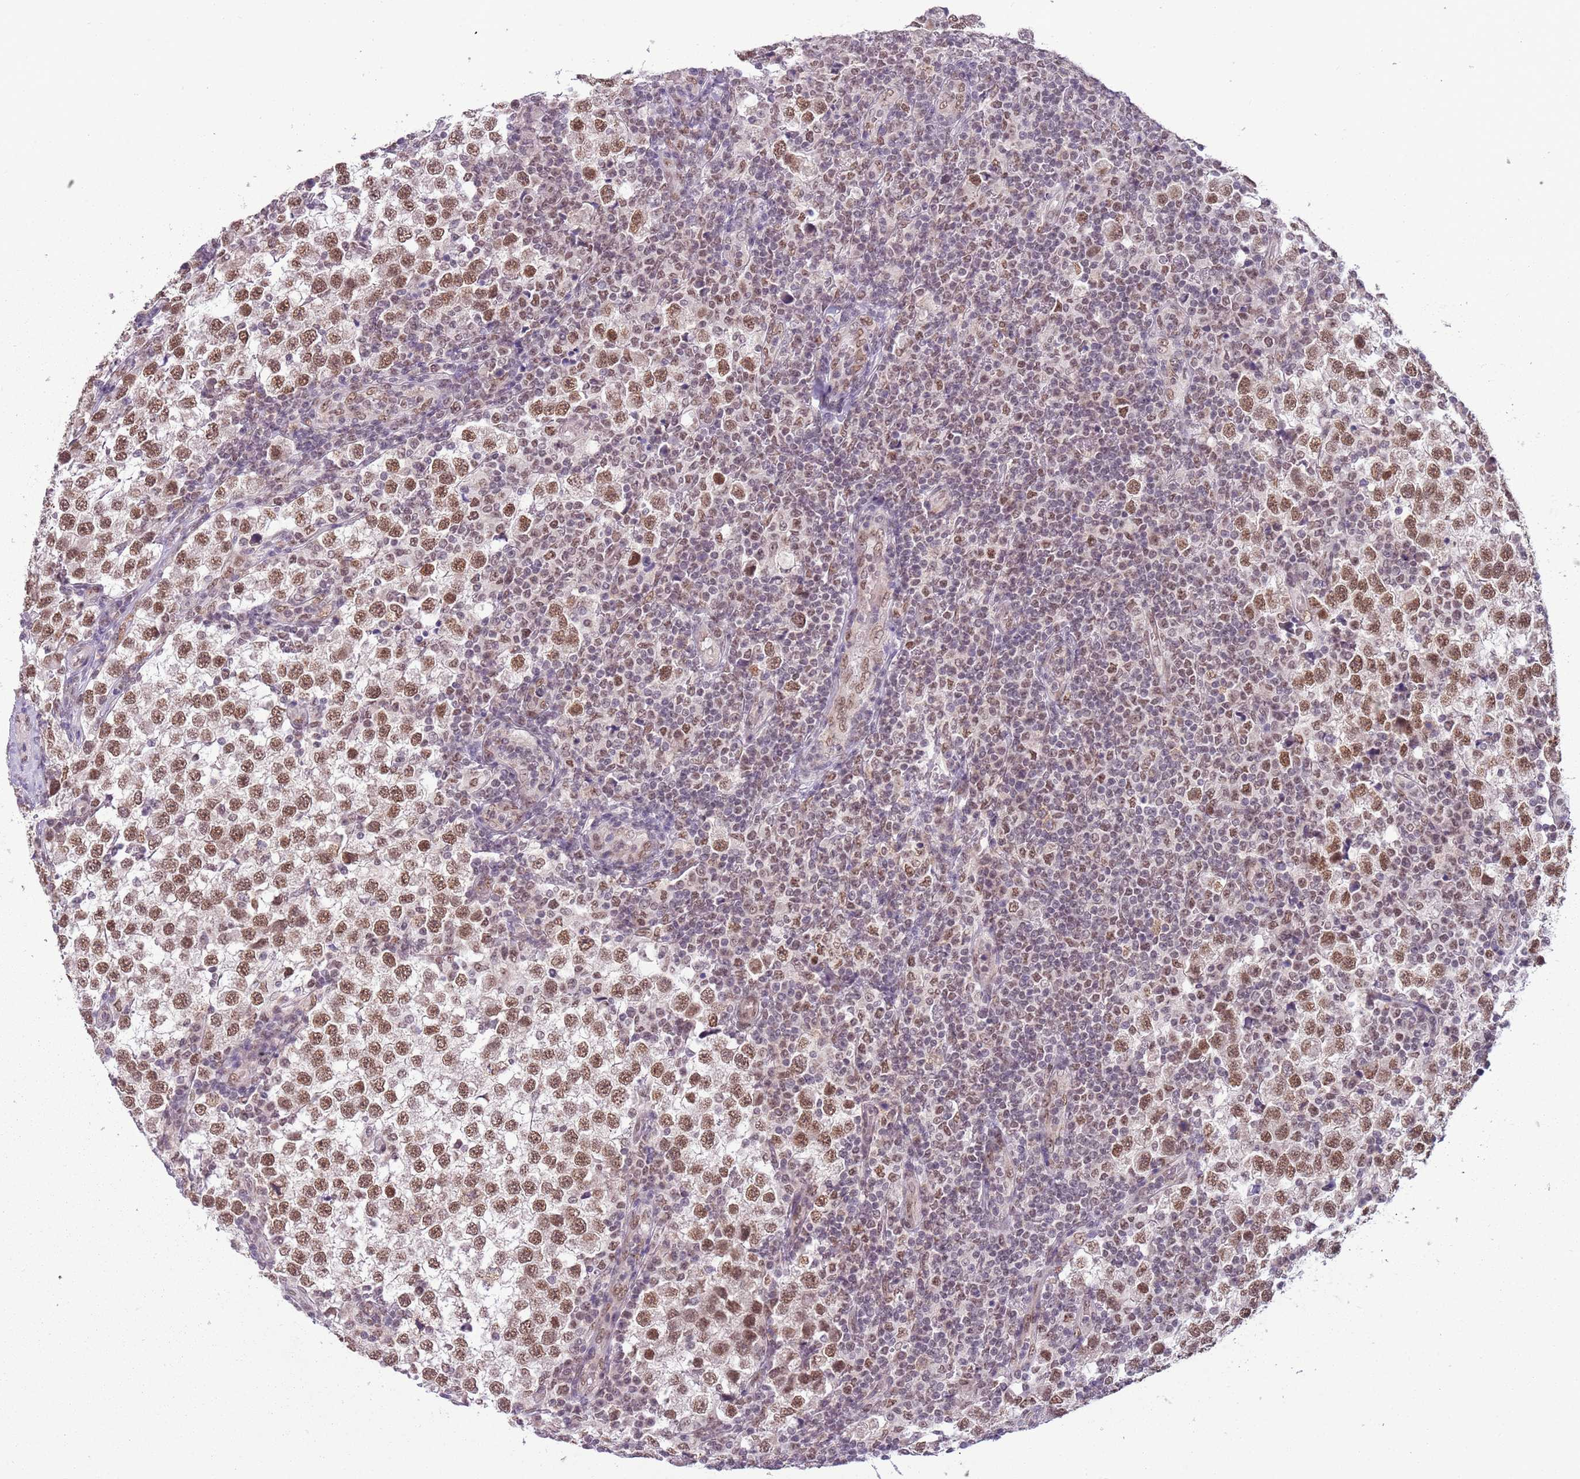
{"staining": {"intensity": "moderate", "quantity": ">75%", "location": "nuclear"}, "tissue": "testis cancer", "cell_type": "Tumor cells", "image_type": "cancer", "snomed": [{"axis": "morphology", "description": "Seminoma, NOS"}, {"axis": "topography", "description": "Testis"}], "caption": "Immunohistochemical staining of human testis cancer exhibits moderate nuclear protein positivity in about >75% of tumor cells. The staining was performed using DAB (3,3'-diaminobenzidine), with brown indicating positive protein expression. Nuclei are stained blue with hematoxylin.", "gene": "FAM120AOS", "patient": {"sex": "male", "age": 34}}